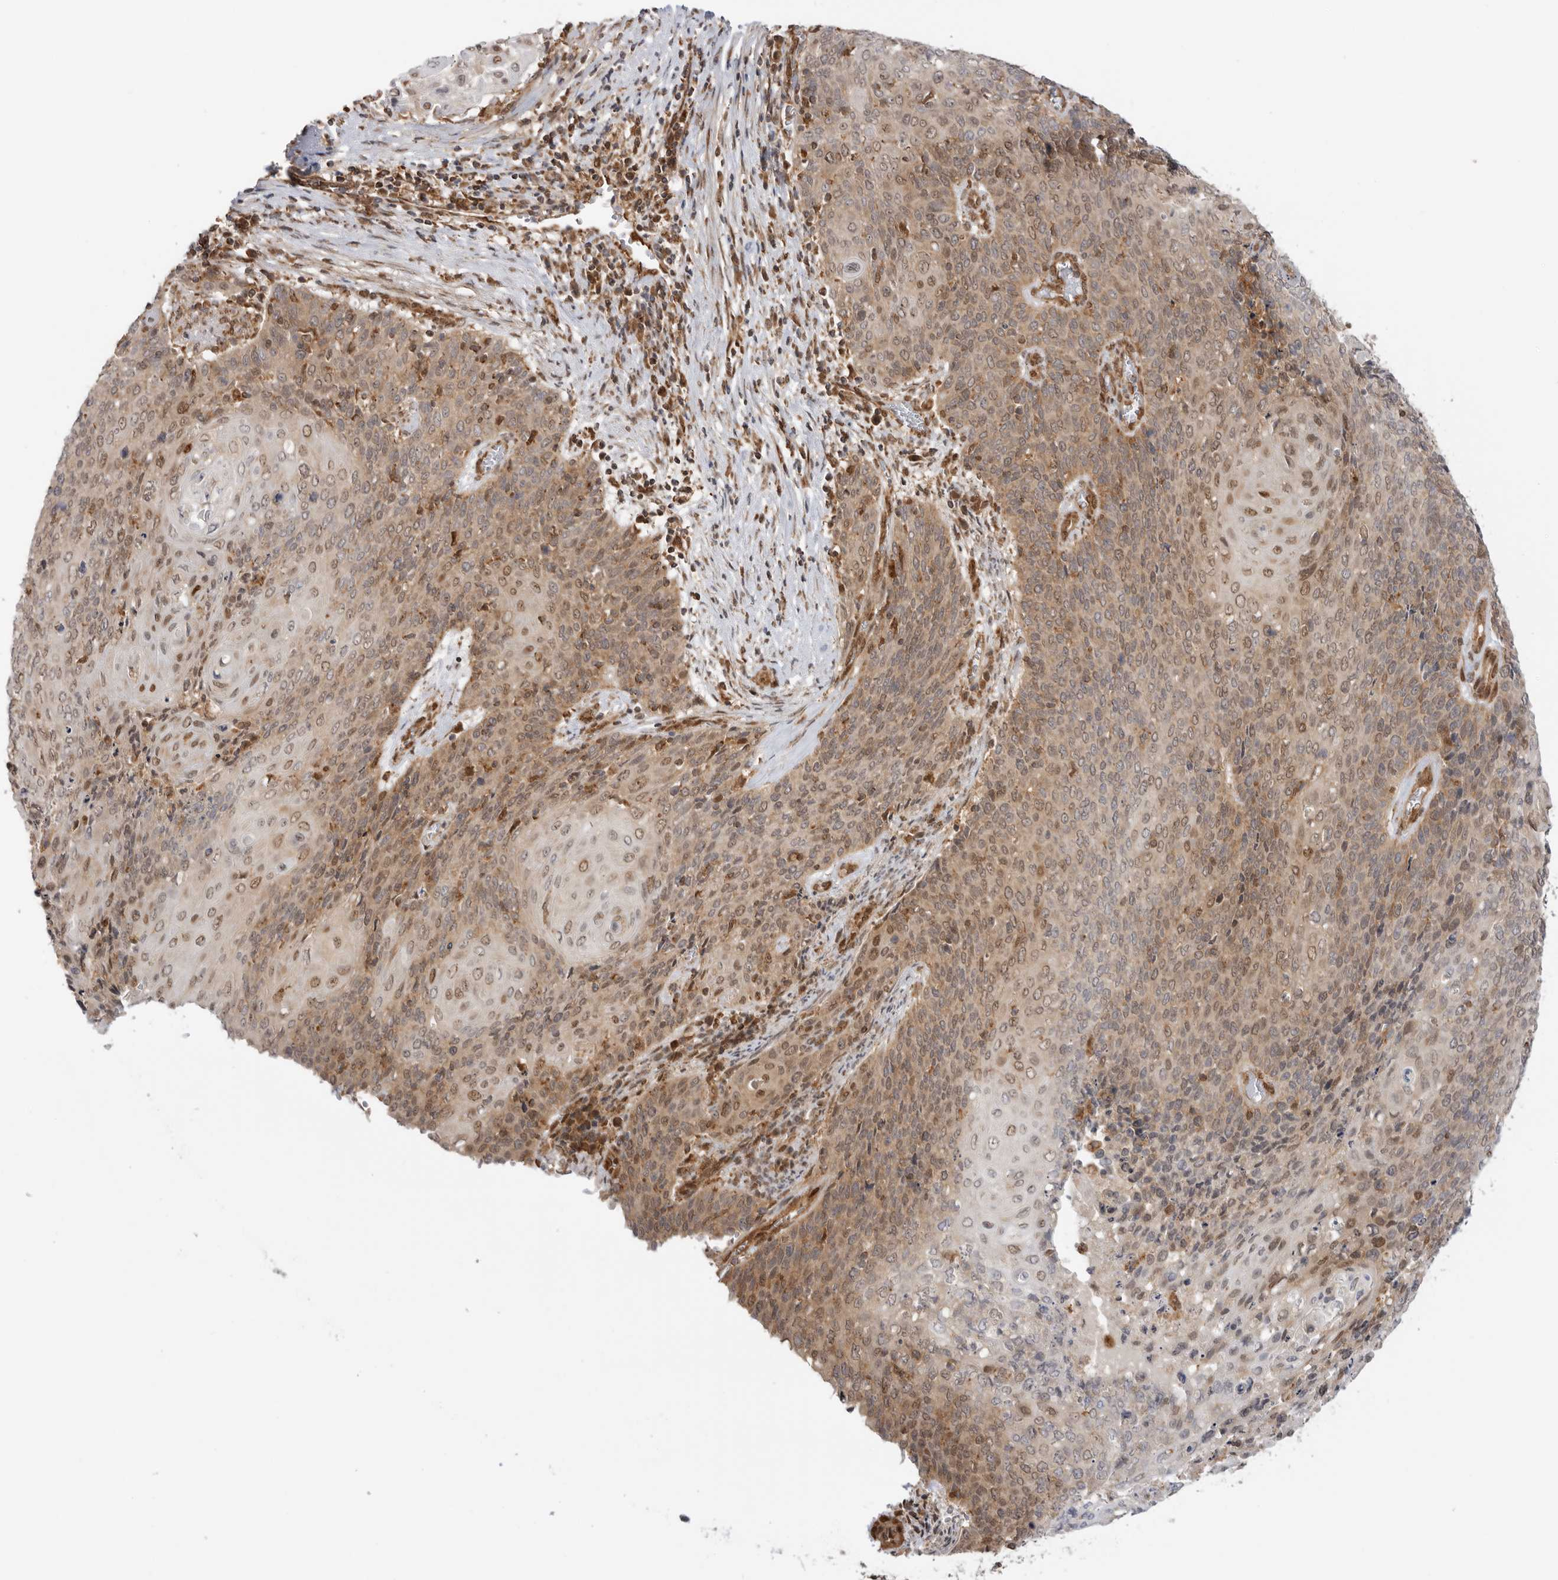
{"staining": {"intensity": "weak", "quantity": "25%-75%", "location": "cytoplasmic/membranous,nuclear"}, "tissue": "cervical cancer", "cell_type": "Tumor cells", "image_type": "cancer", "snomed": [{"axis": "morphology", "description": "Squamous cell carcinoma, NOS"}, {"axis": "topography", "description": "Cervix"}], "caption": "Protein analysis of cervical cancer (squamous cell carcinoma) tissue exhibits weak cytoplasmic/membranous and nuclear positivity in about 25%-75% of tumor cells.", "gene": "DCAF8", "patient": {"sex": "female", "age": 39}}